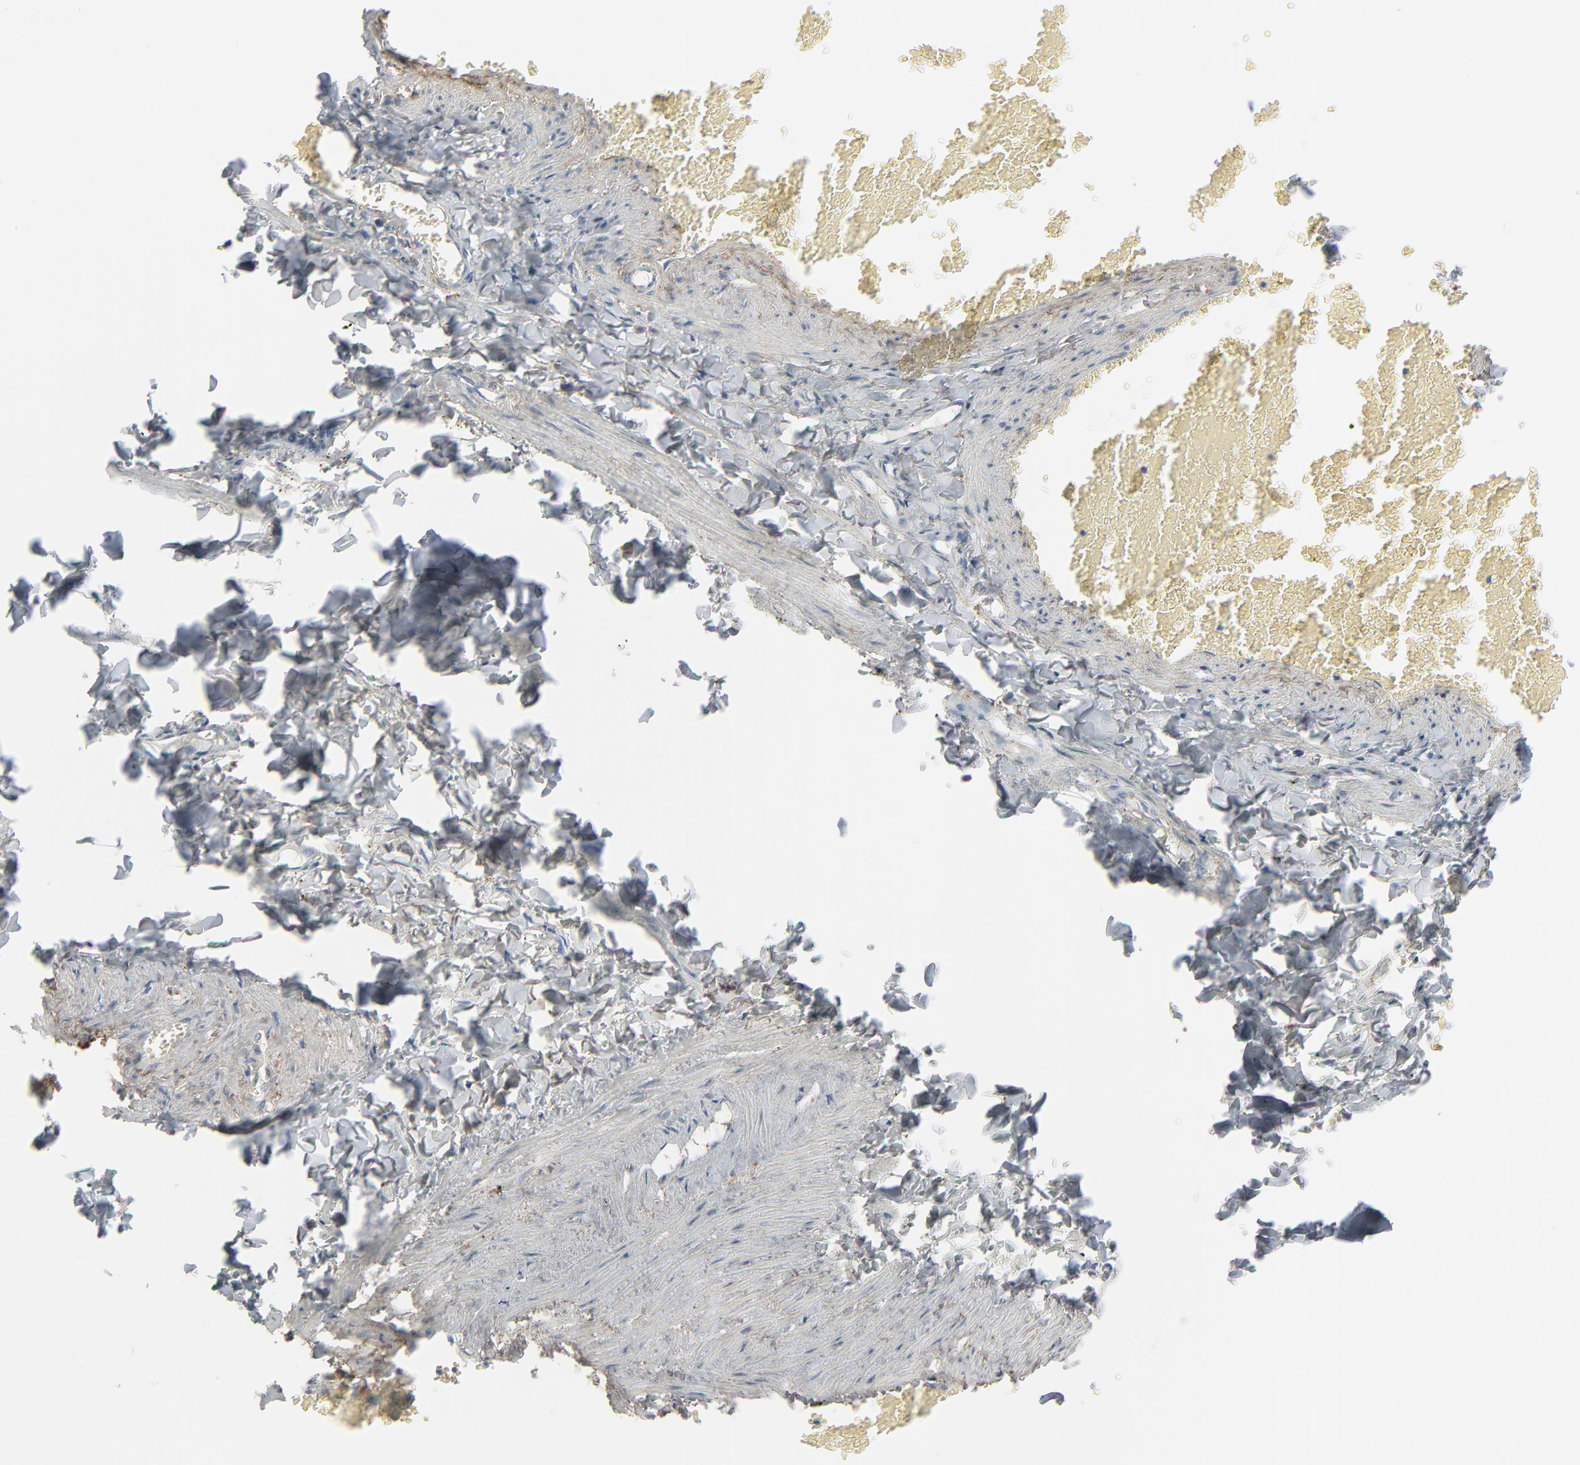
{"staining": {"intensity": "weak", "quantity": ">75%", "location": "cytoplasmic/membranous"}, "tissue": "adipose tissue", "cell_type": "Adipocytes", "image_type": "normal", "snomed": [{"axis": "morphology", "description": "Normal tissue, NOS"}, {"axis": "topography", "description": "Vascular tissue"}], "caption": "Immunohistochemistry of benign adipose tissue exhibits low levels of weak cytoplasmic/membranous staining in about >75% of adipocytes.", "gene": "BGN", "patient": {"sex": "male", "age": 41}}